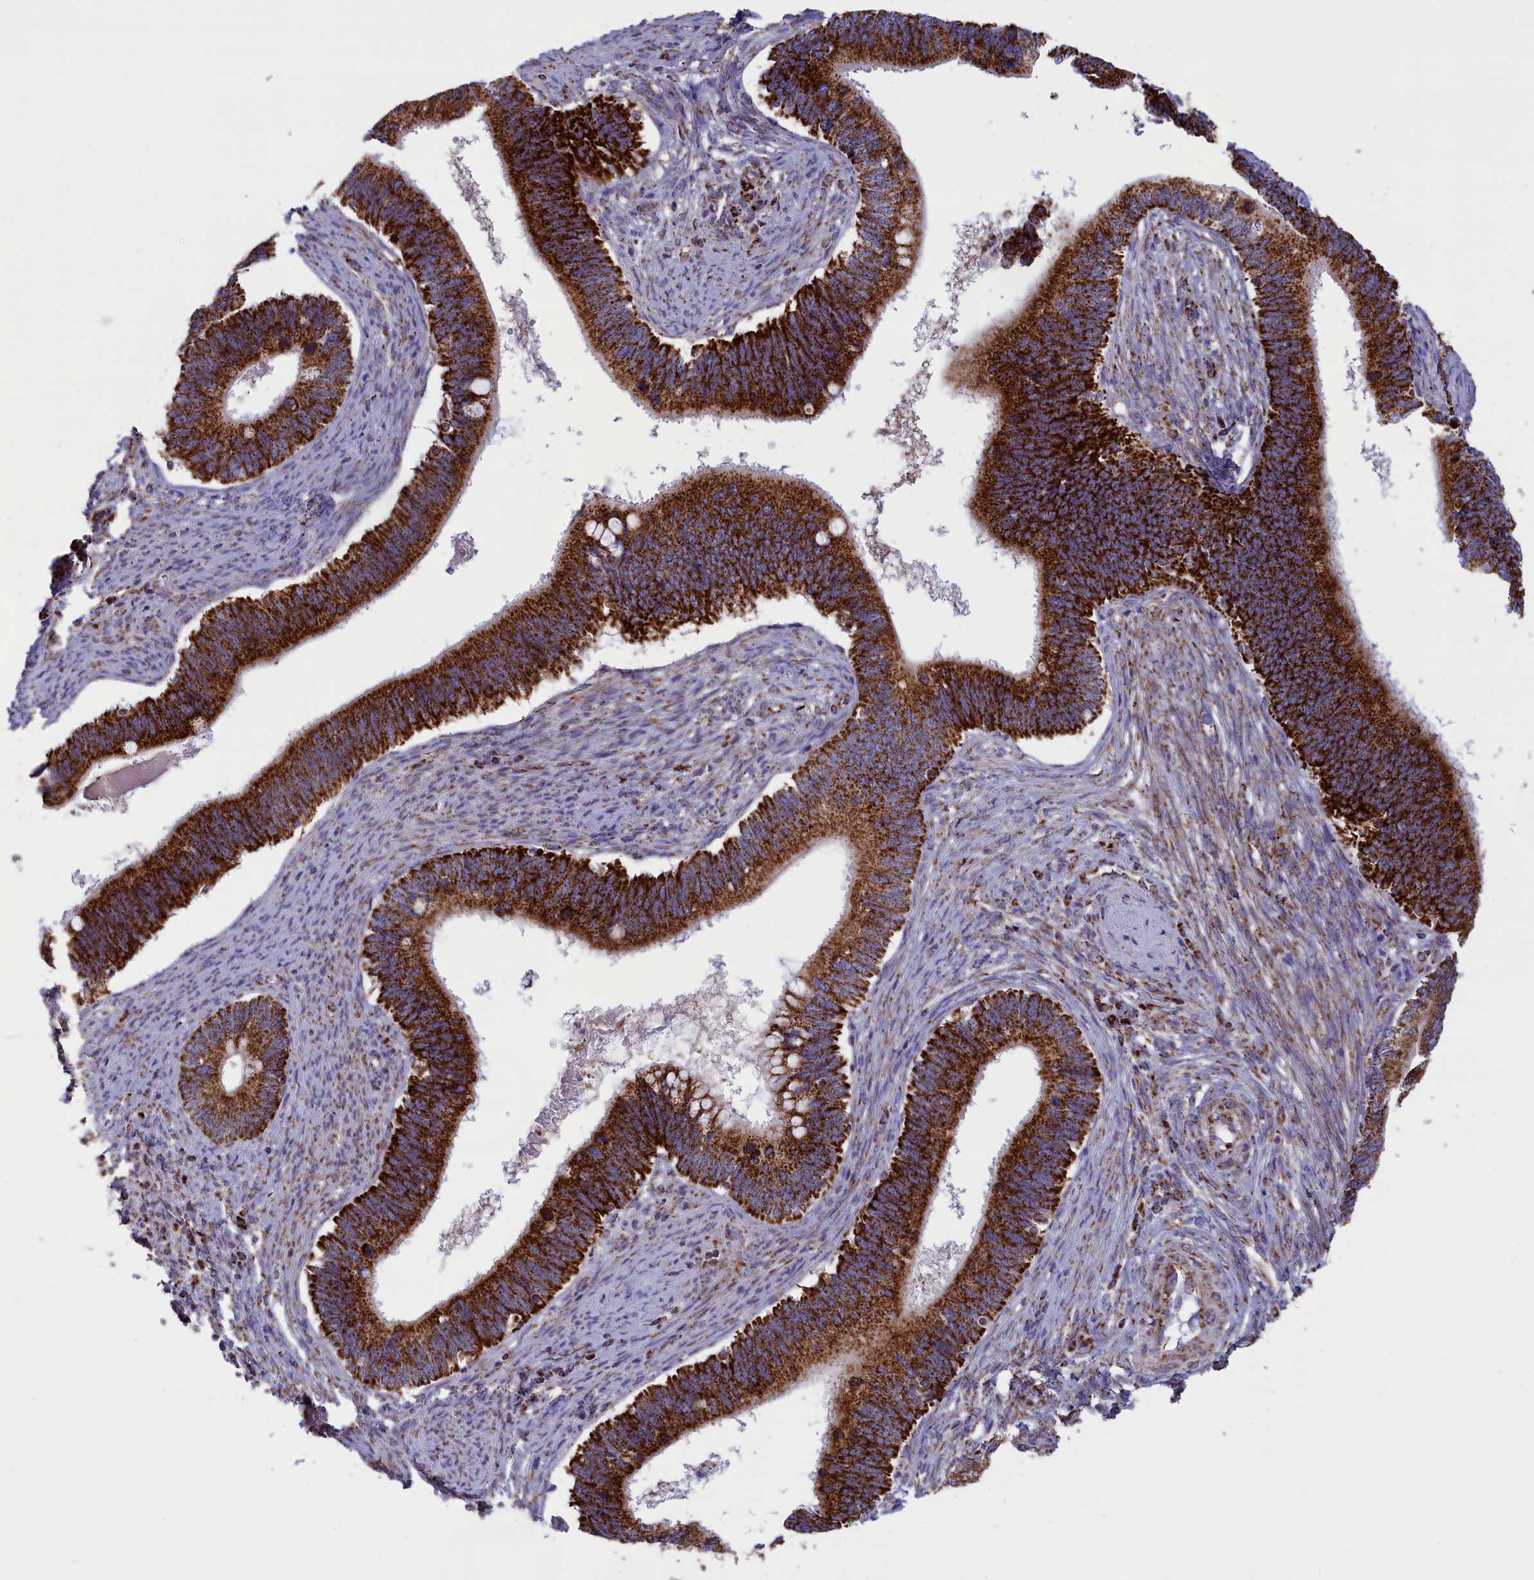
{"staining": {"intensity": "strong", "quantity": ">75%", "location": "cytoplasmic/membranous"}, "tissue": "cervical cancer", "cell_type": "Tumor cells", "image_type": "cancer", "snomed": [{"axis": "morphology", "description": "Adenocarcinoma, NOS"}, {"axis": "topography", "description": "Cervix"}], "caption": "DAB (3,3'-diaminobenzidine) immunohistochemical staining of human cervical cancer exhibits strong cytoplasmic/membranous protein staining in approximately >75% of tumor cells. The staining is performed using DAB brown chromogen to label protein expression. The nuclei are counter-stained blue using hematoxylin.", "gene": "ISOC2", "patient": {"sex": "female", "age": 42}}